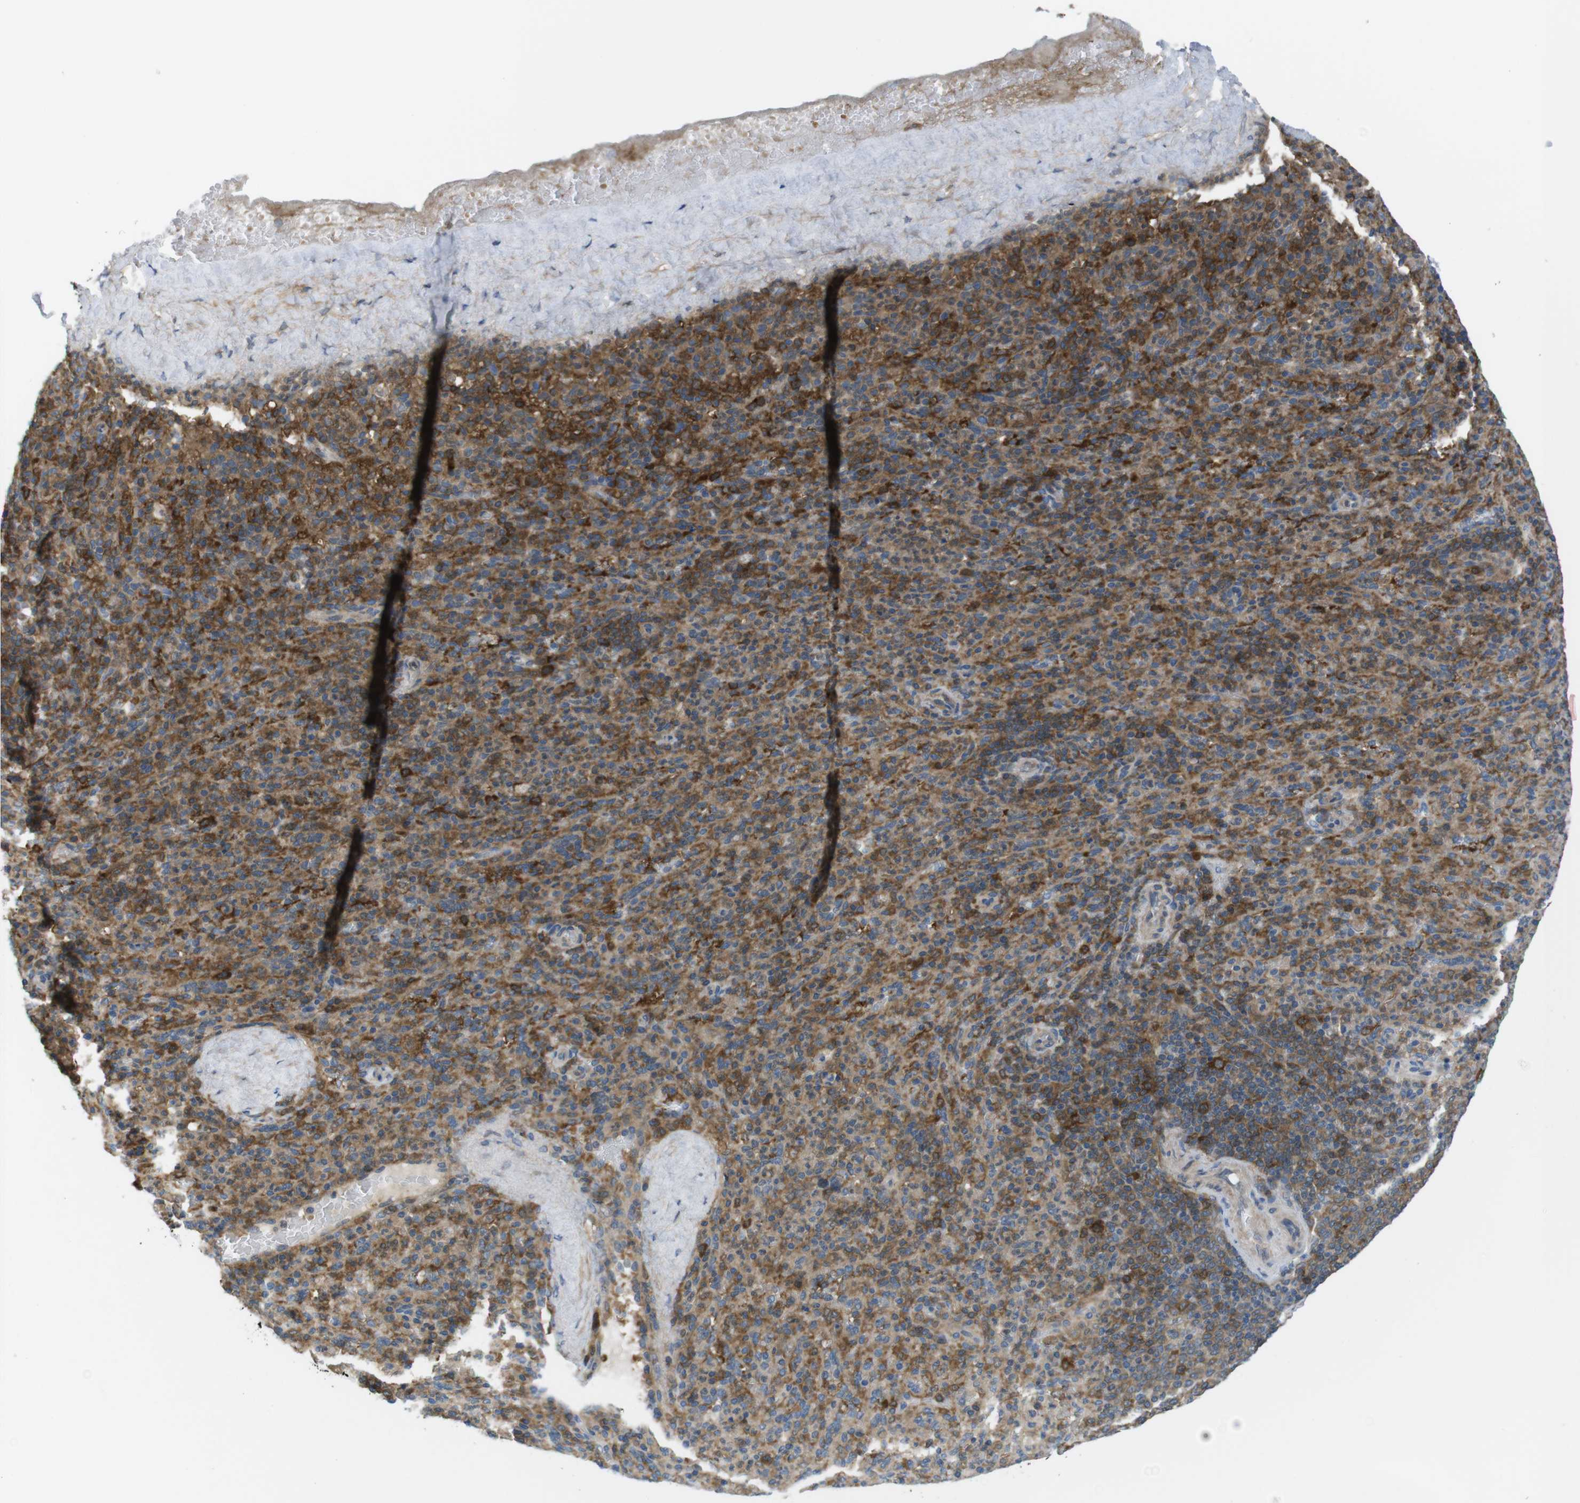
{"staining": {"intensity": "strong", "quantity": ">75%", "location": "cytoplasmic/membranous"}, "tissue": "spleen", "cell_type": "Cells in red pulp", "image_type": "normal", "snomed": [{"axis": "morphology", "description": "Normal tissue, NOS"}, {"axis": "topography", "description": "Spleen"}], "caption": "Protein analysis of normal spleen exhibits strong cytoplasmic/membranous expression in about >75% of cells in red pulp.", "gene": "MTHFD1L", "patient": {"sex": "male", "age": 36}}